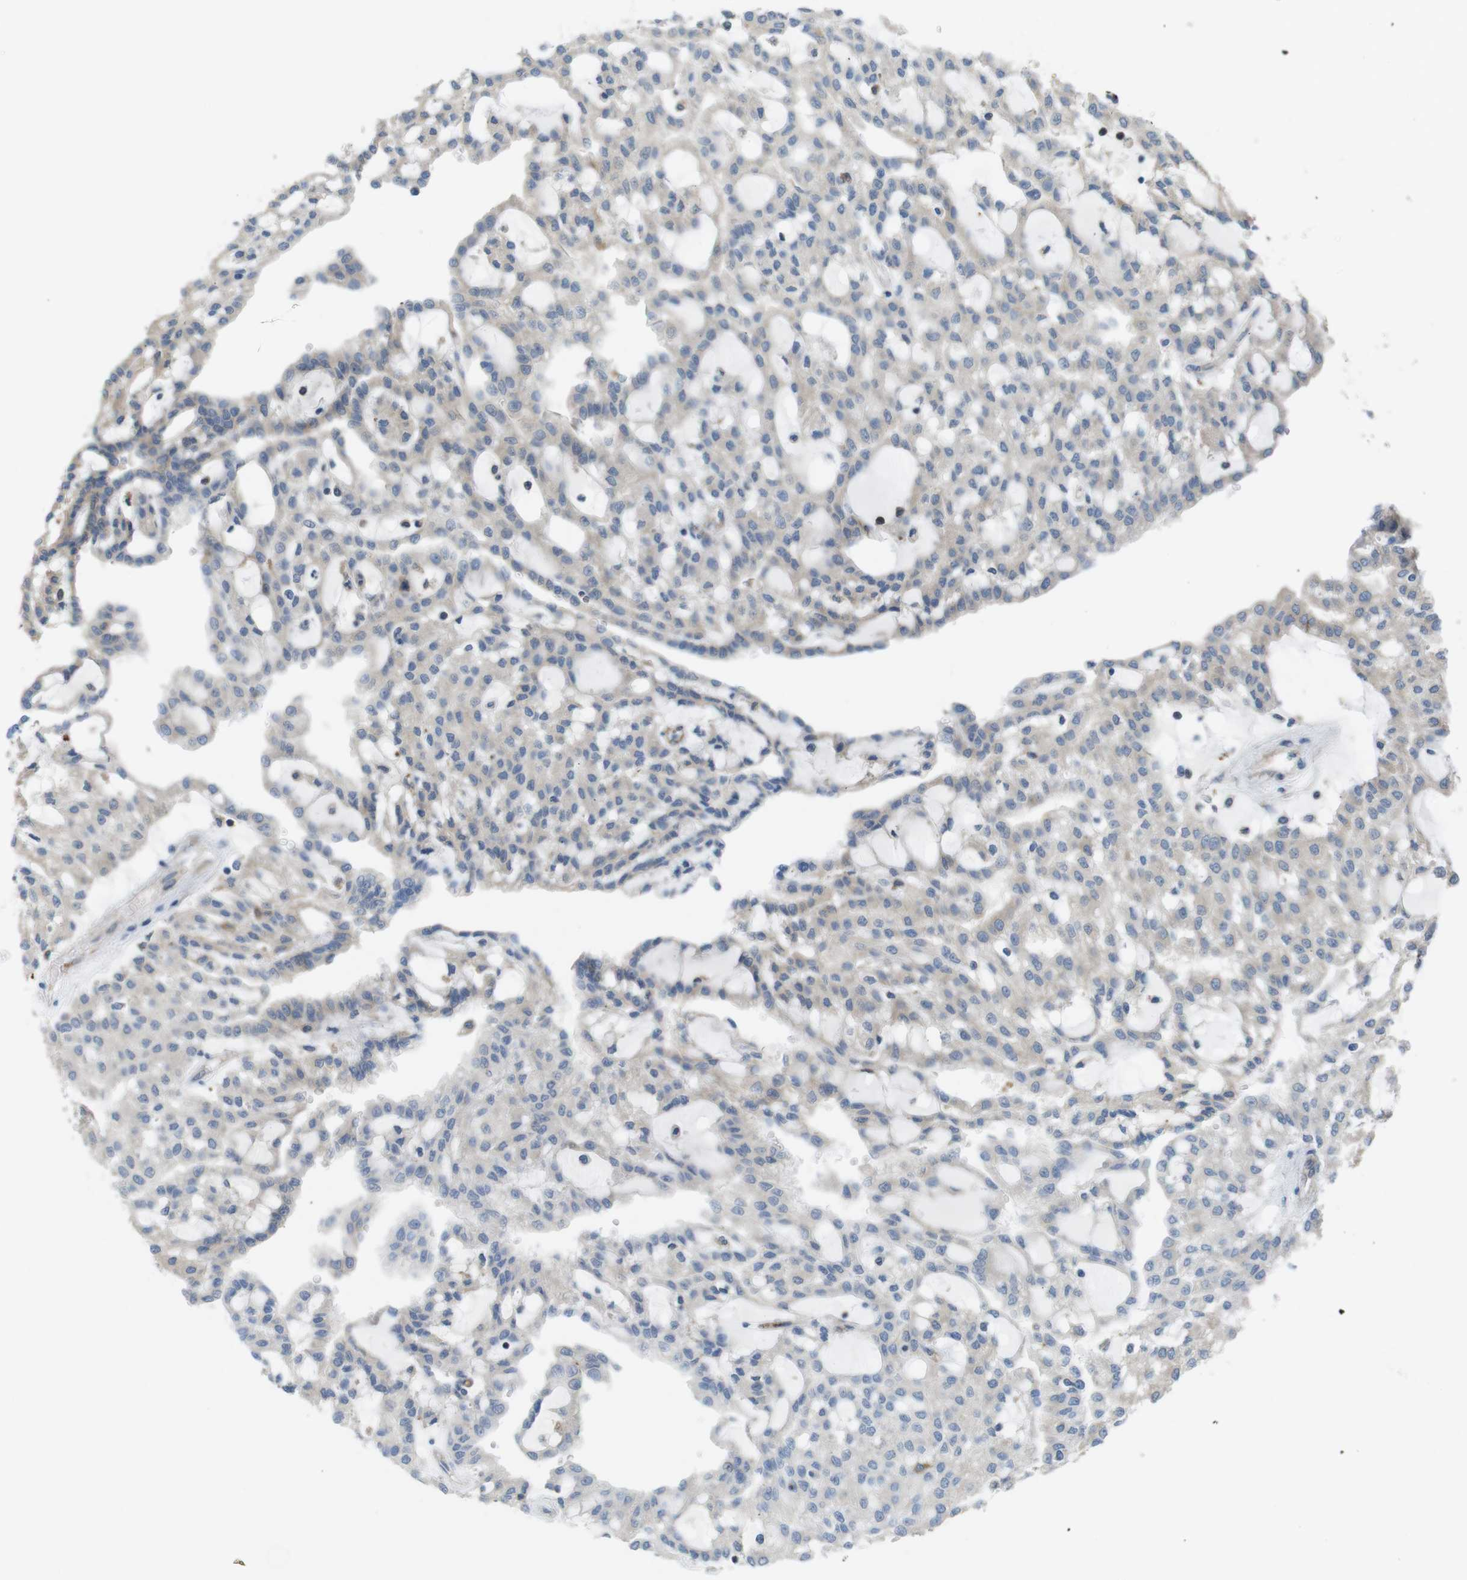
{"staining": {"intensity": "weak", "quantity": "<25%", "location": "cytoplasmic/membranous"}, "tissue": "renal cancer", "cell_type": "Tumor cells", "image_type": "cancer", "snomed": [{"axis": "morphology", "description": "Adenocarcinoma, NOS"}, {"axis": "topography", "description": "Kidney"}], "caption": "Immunohistochemical staining of renal cancer reveals no significant positivity in tumor cells.", "gene": "GRIK2", "patient": {"sex": "male", "age": 63}}